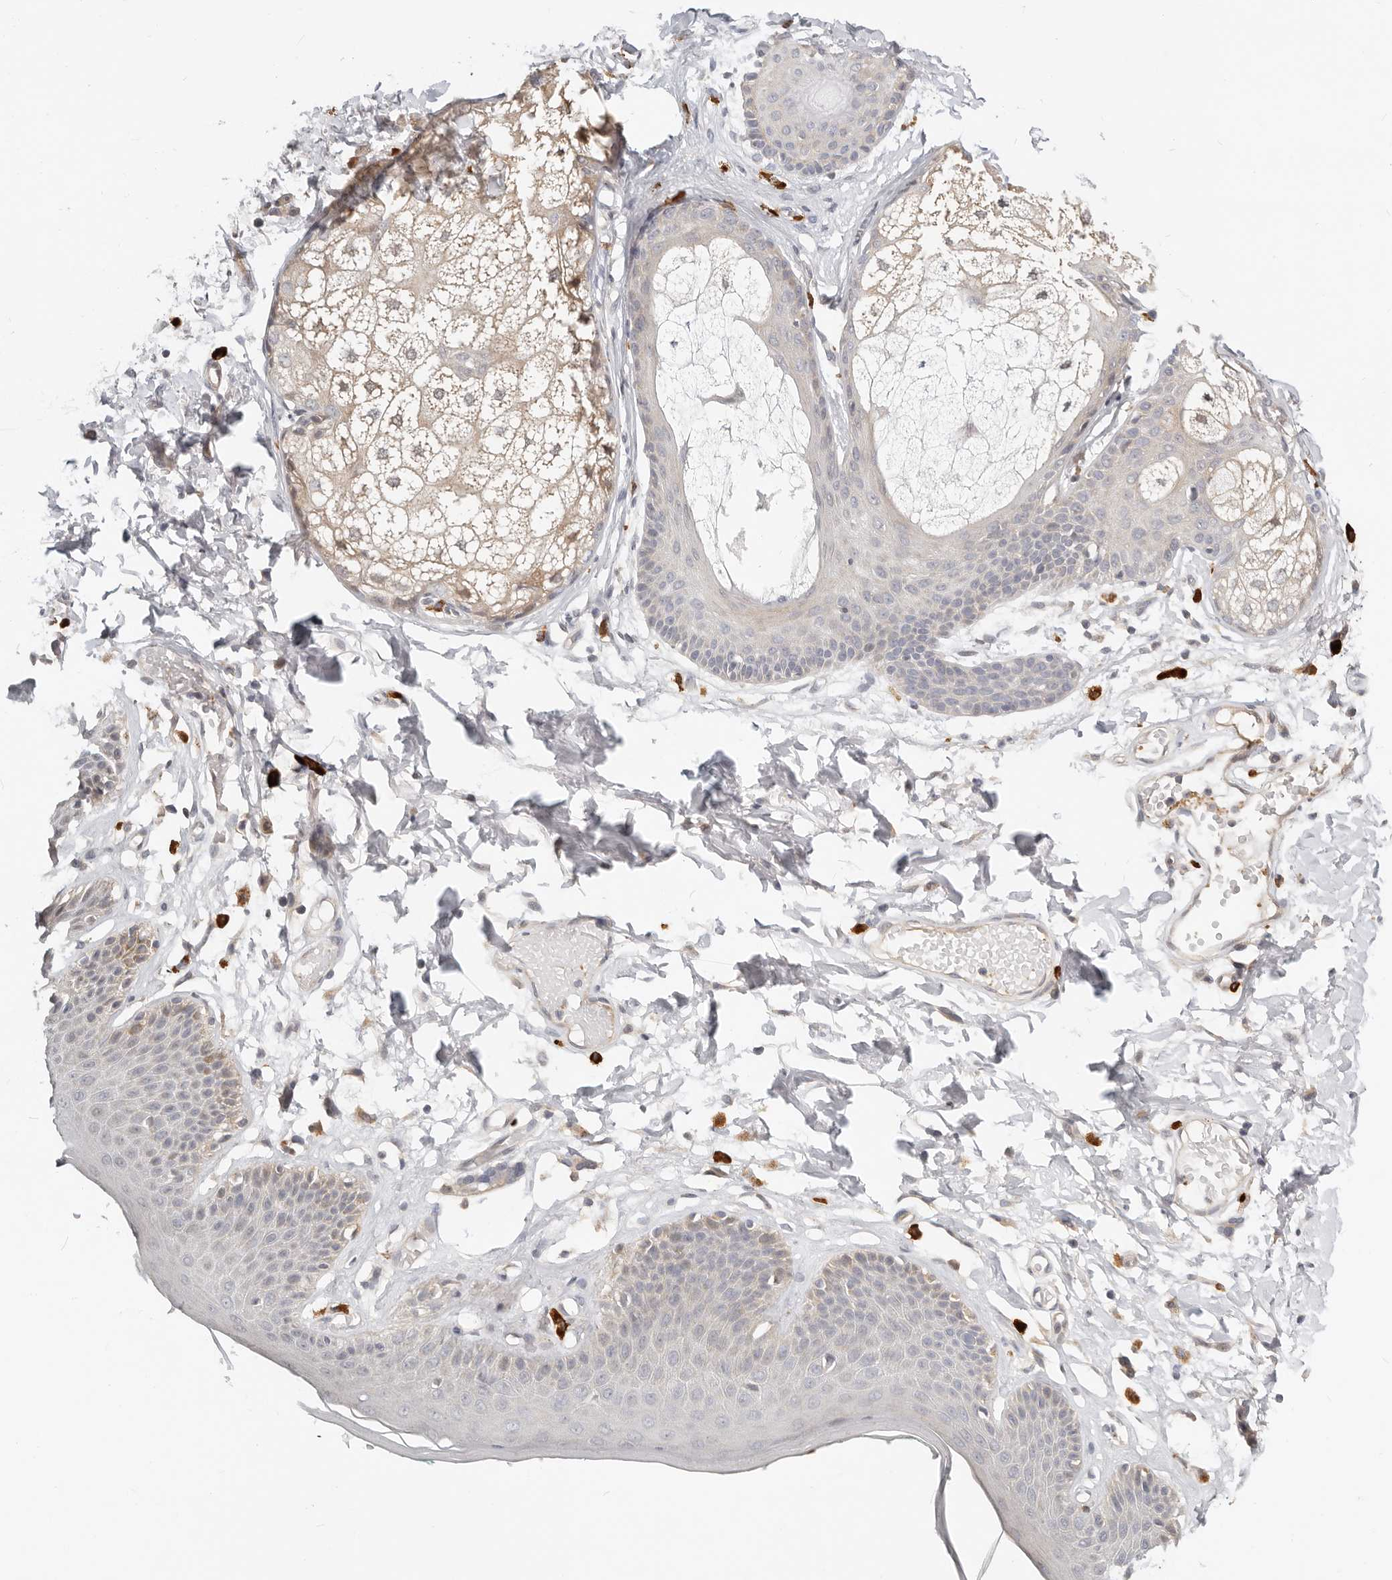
{"staining": {"intensity": "weak", "quantity": "<25%", "location": "cytoplasmic/membranous"}, "tissue": "skin", "cell_type": "Epidermal cells", "image_type": "normal", "snomed": [{"axis": "morphology", "description": "Normal tissue, NOS"}, {"axis": "topography", "description": "Vulva"}], "caption": "High power microscopy image of an IHC image of normal skin, revealing no significant expression in epidermal cells. (IHC, brightfield microscopy, high magnification).", "gene": "ZRANB1", "patient": {"sex": "female", "age": 73}}